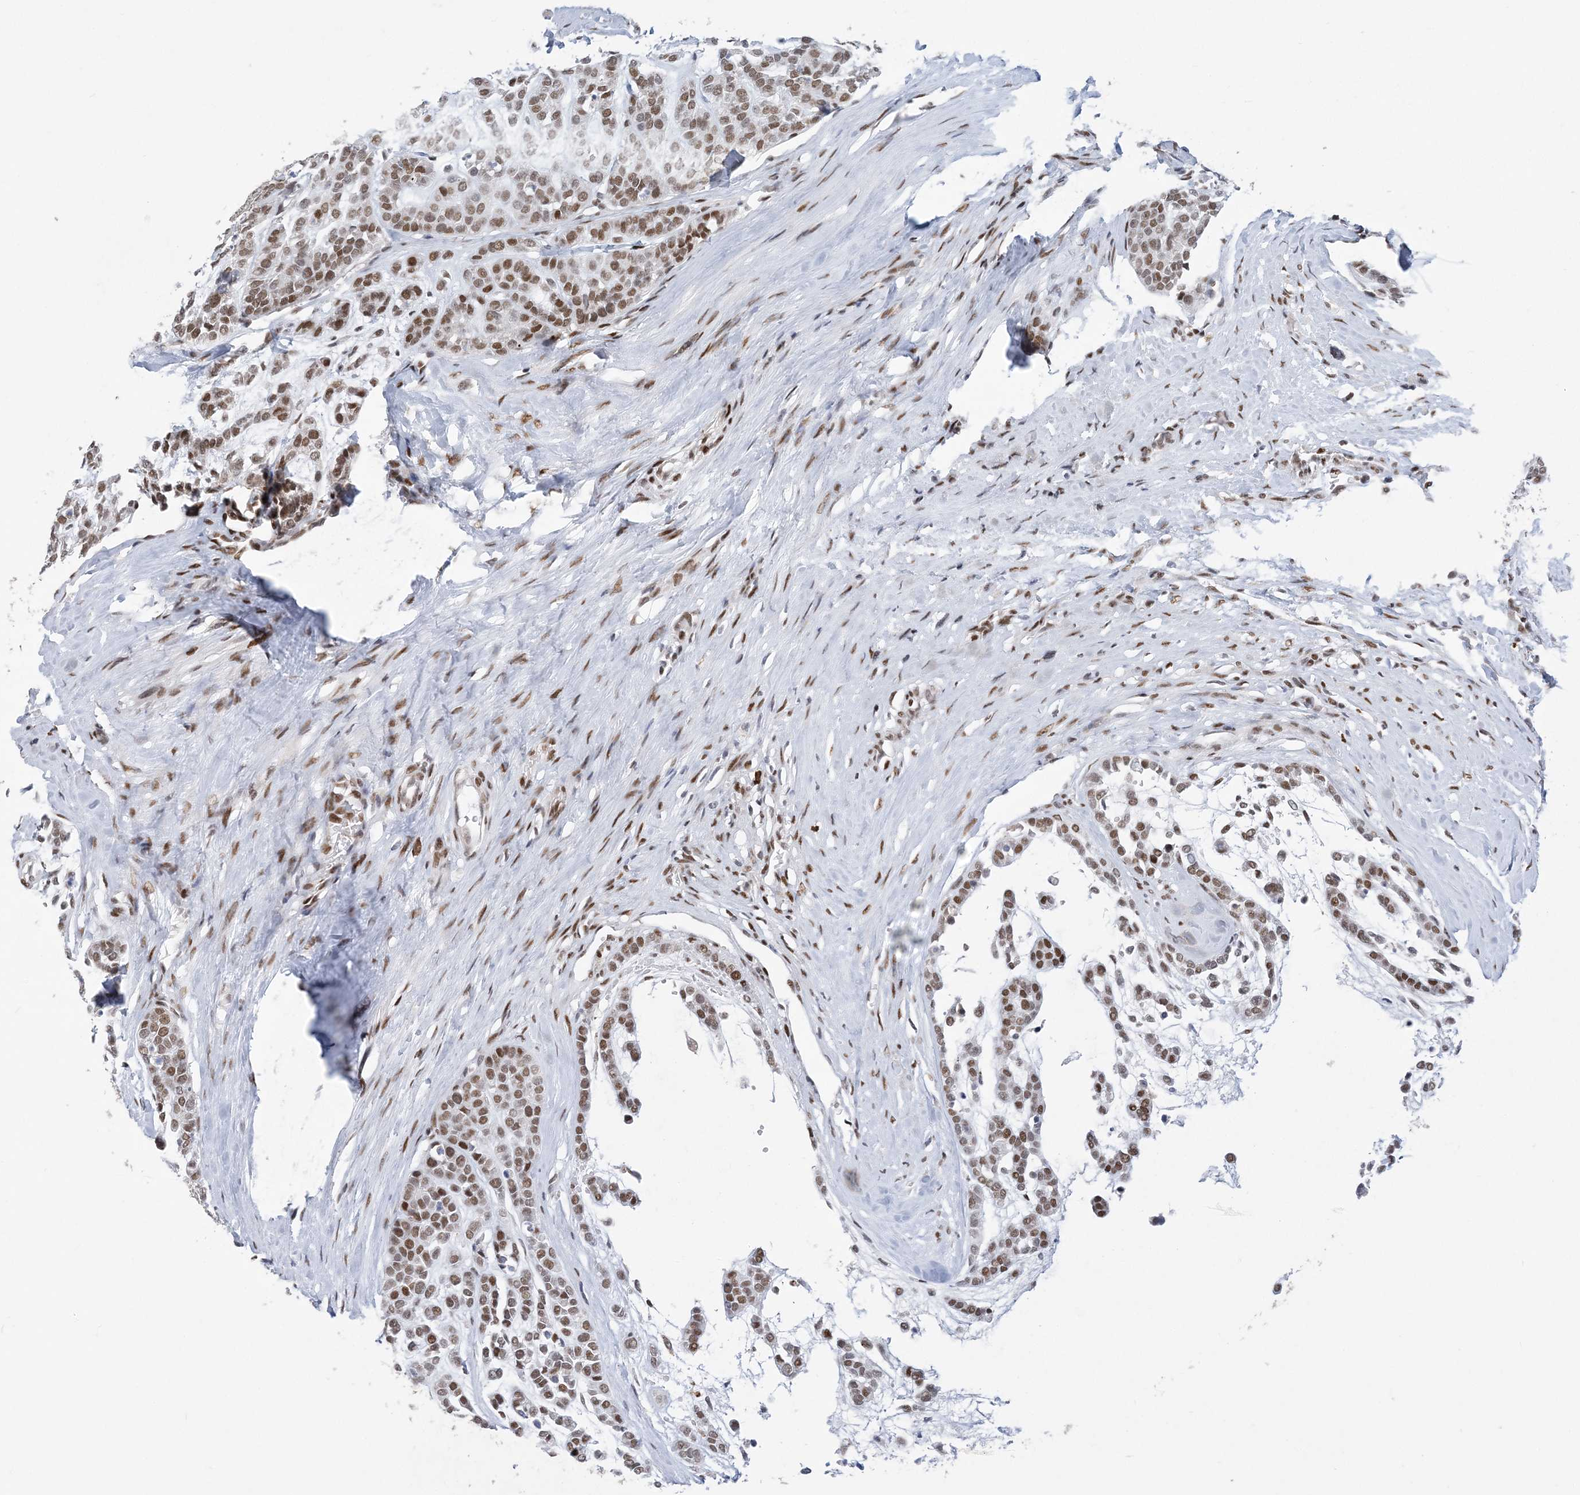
{"staining": {"intensity": "moderate", "quantity": ">75%", "location": "nuclear"}, "tissue": "head and neck cancer", "cell_type": "Tumor cells", "image_type": "cancer", "snomed": [{"axis": "morphology", "description": "Adenocarcinoma, NOS"}, {"axis": "morphology", "description": "Adenoma, NOS"}, {"axis": "topography", "description": "Head-Neck"}], "caption": "The immunohistochemical stain shows moderate nuclear positivity in tumor cells of adenoma (head and neck) tissue. (DAB IHC with brightfield microscopy, high magnification).", "gene": "ZBTB7A", "patient": {"sex": "female", "age": 55}}